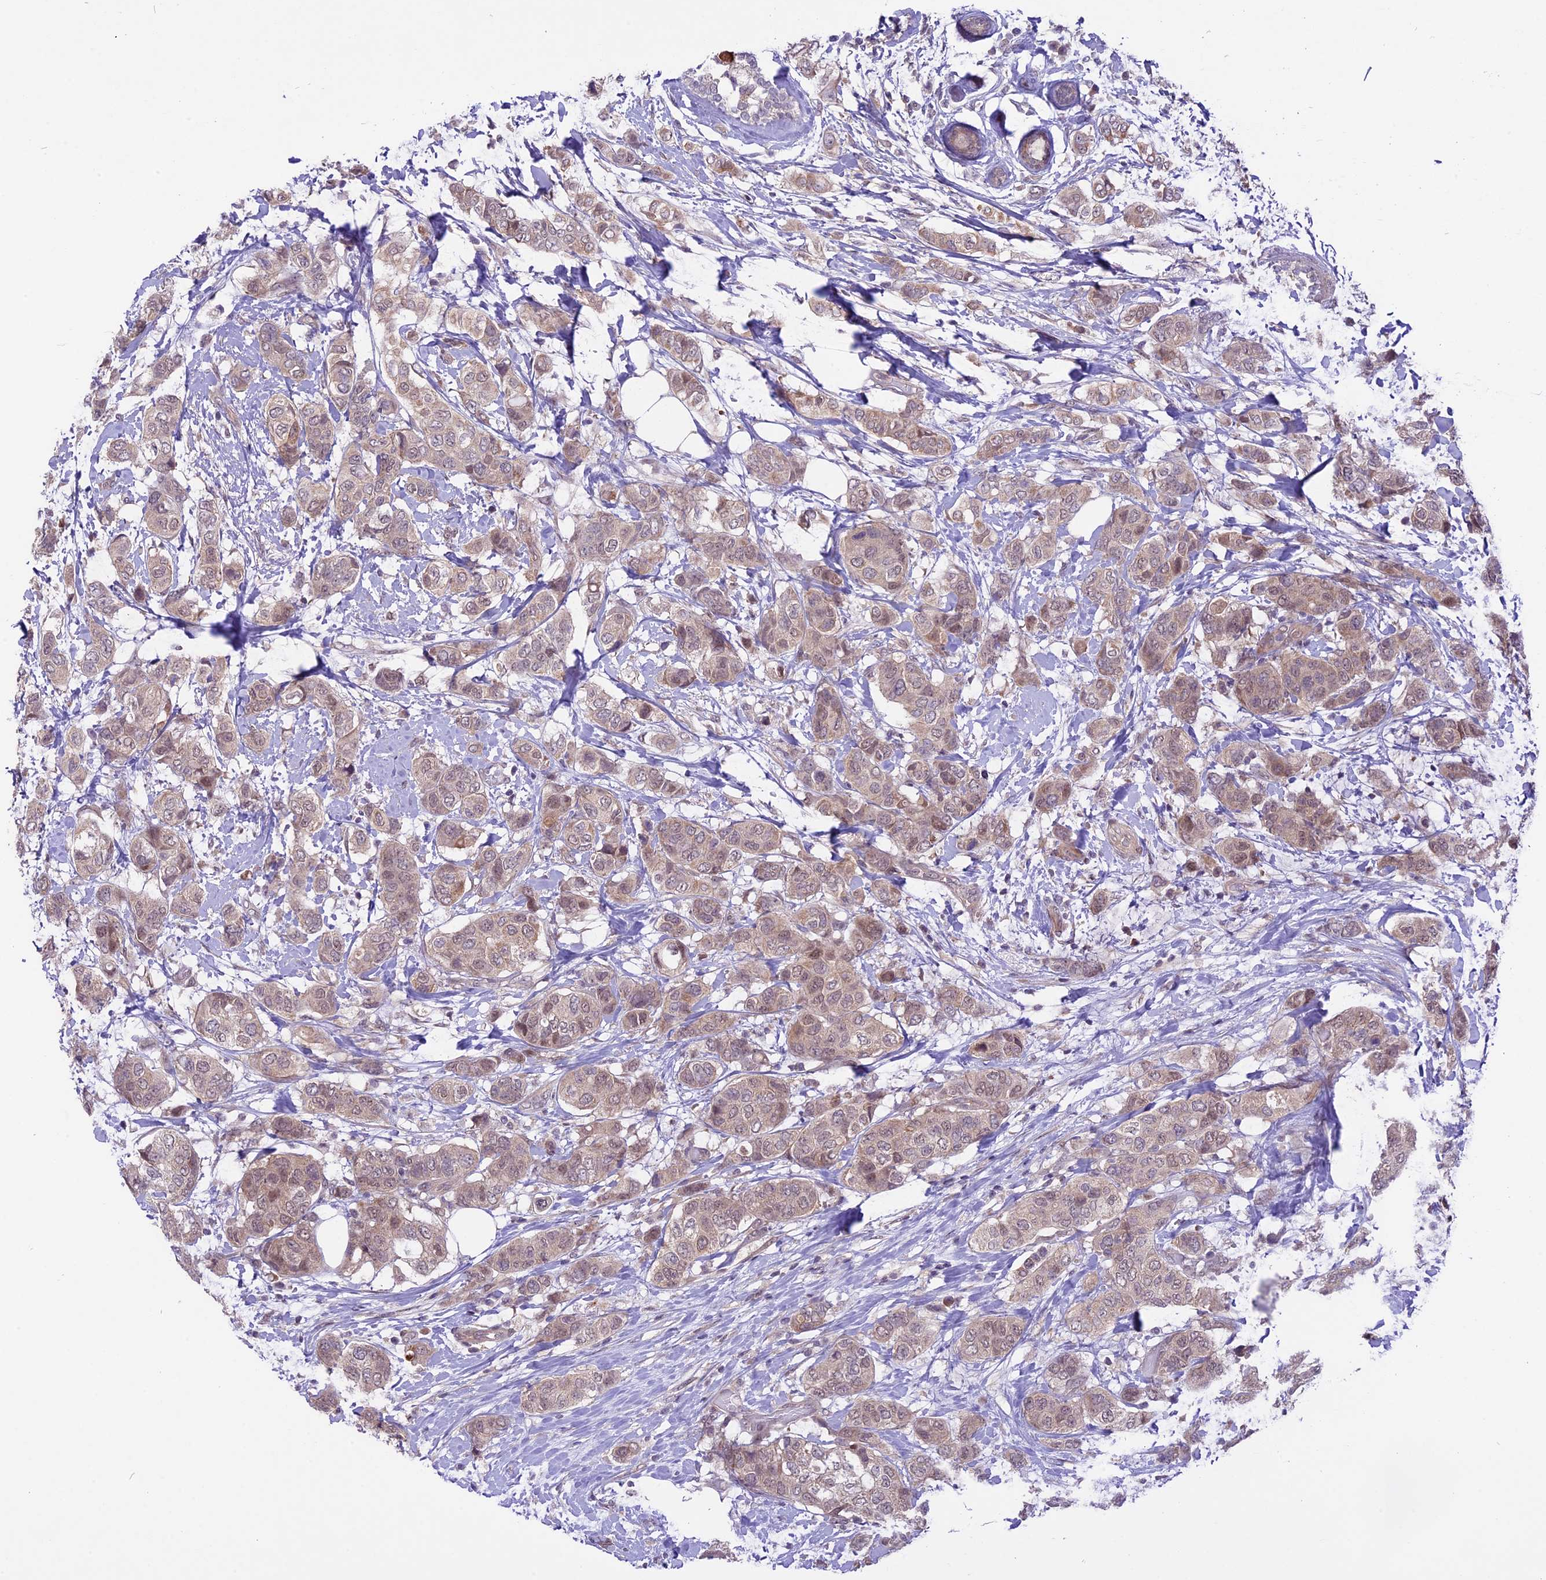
{"staining": {"intensity": "weak", "quantity": ">75%", "location": "cytoplasmic/membranous"}, "tissue": "breast cancer", "cell_type": "Tumor cells", "image_type": "cancer", "snomed": [{"axis": "morphology", "description": "Lobular carcinoma"}, {"axis": "topography", "description": "Breast"}], "caption": "Immunohistochemistry (IHC) of human lobular carcinoma (breast) displays low levels of weak cytoplasmic/membranous expression in approximately >75% of tumor cells.", "gene": "SPRED1", "patient": {"sex": "female", "age": 51}}